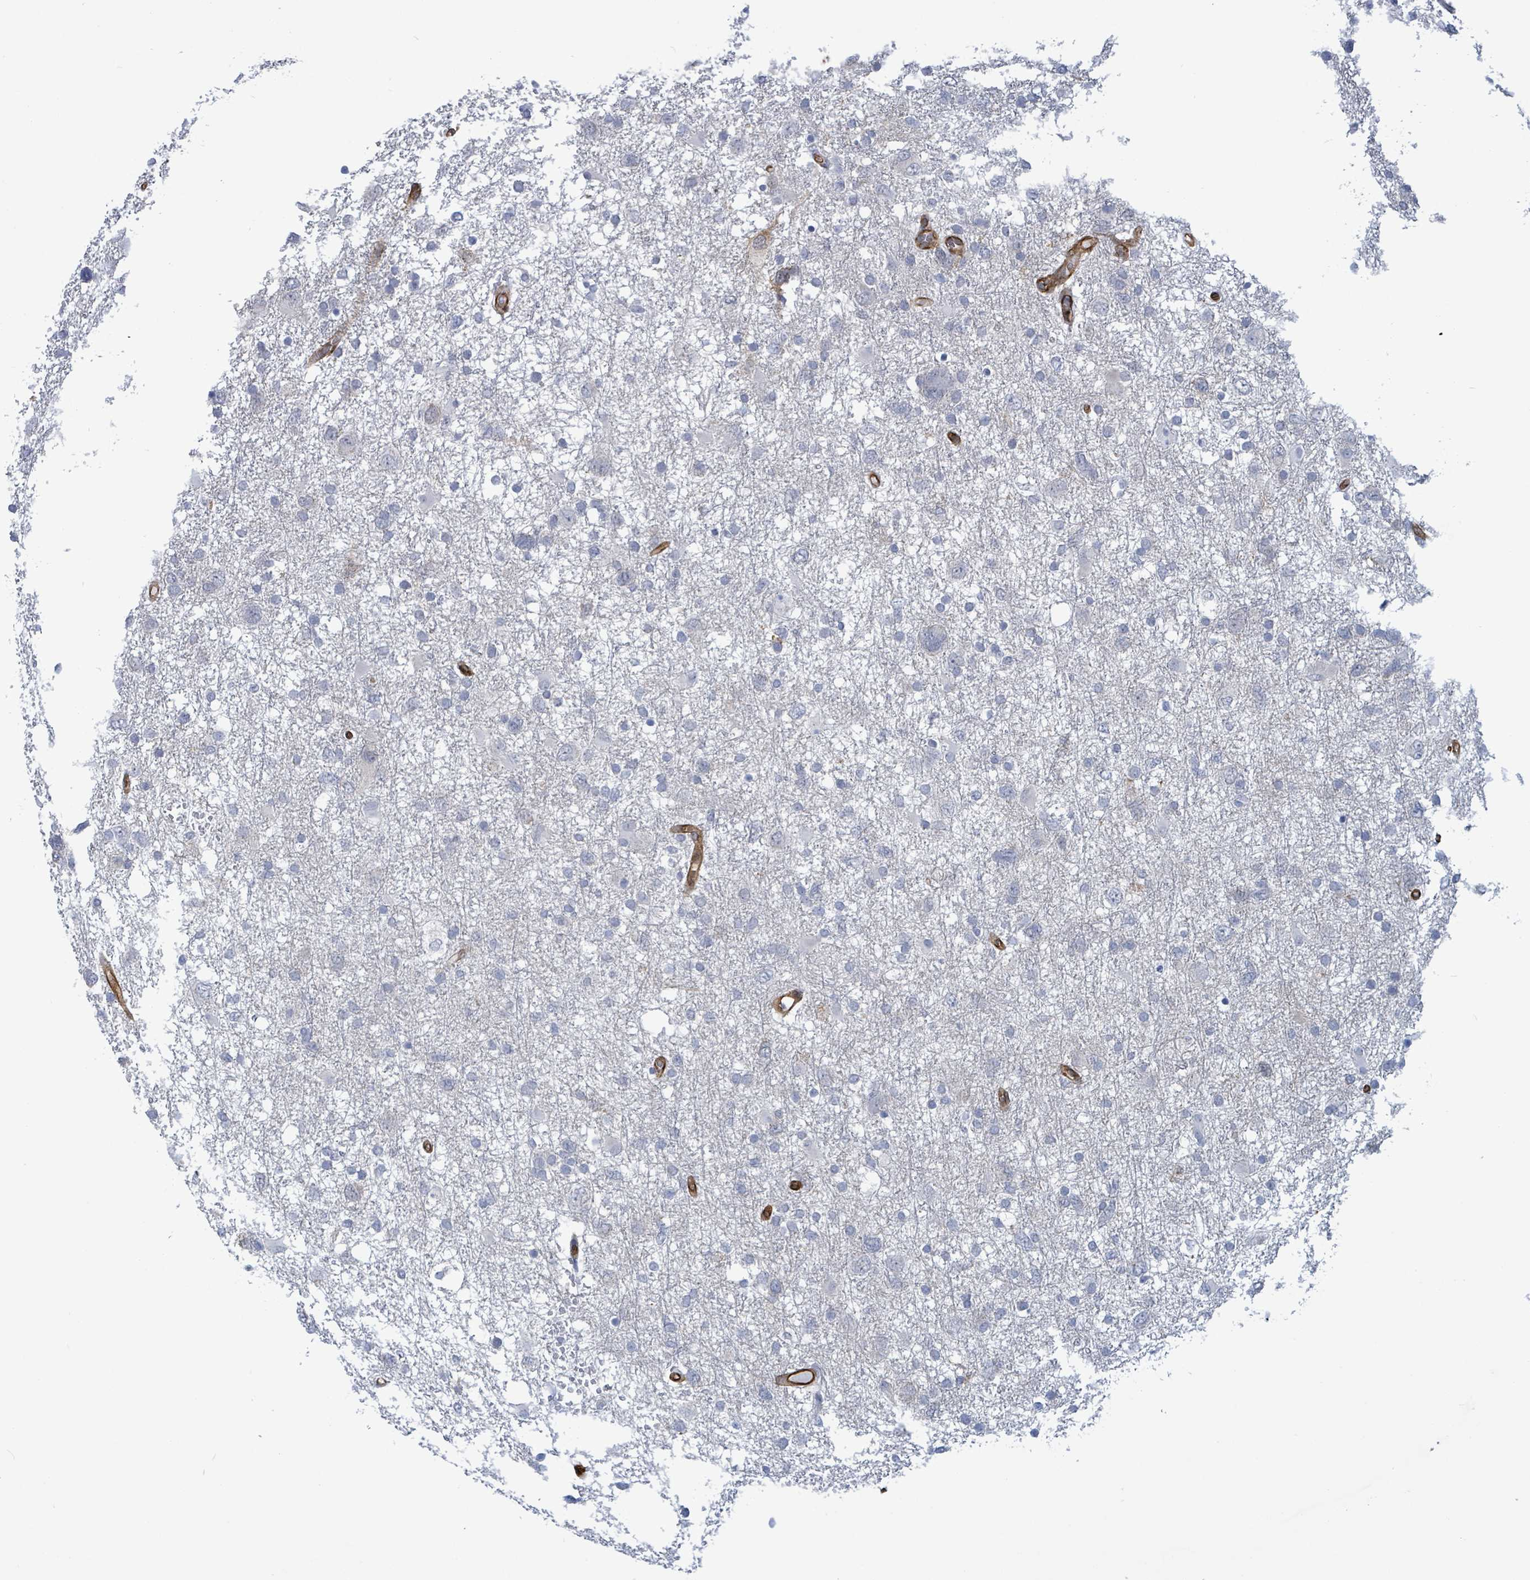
{"staining": {"intensity": "negative", "quantity": "none", "location": "none"}, "tissue": "glioma", "cell_type": "Tumor cells", "image_type": "cancer", "snomed": [{"axis": "morphology", "description": "Glioma, malignant, High grade"}, {"axis": "topography", "description": "Brain"}], "caption": "Tumor cells show no significant staining in glioma.", "gene": "PRKRIP1", "patient": {"sex": "male", "age": 61}}